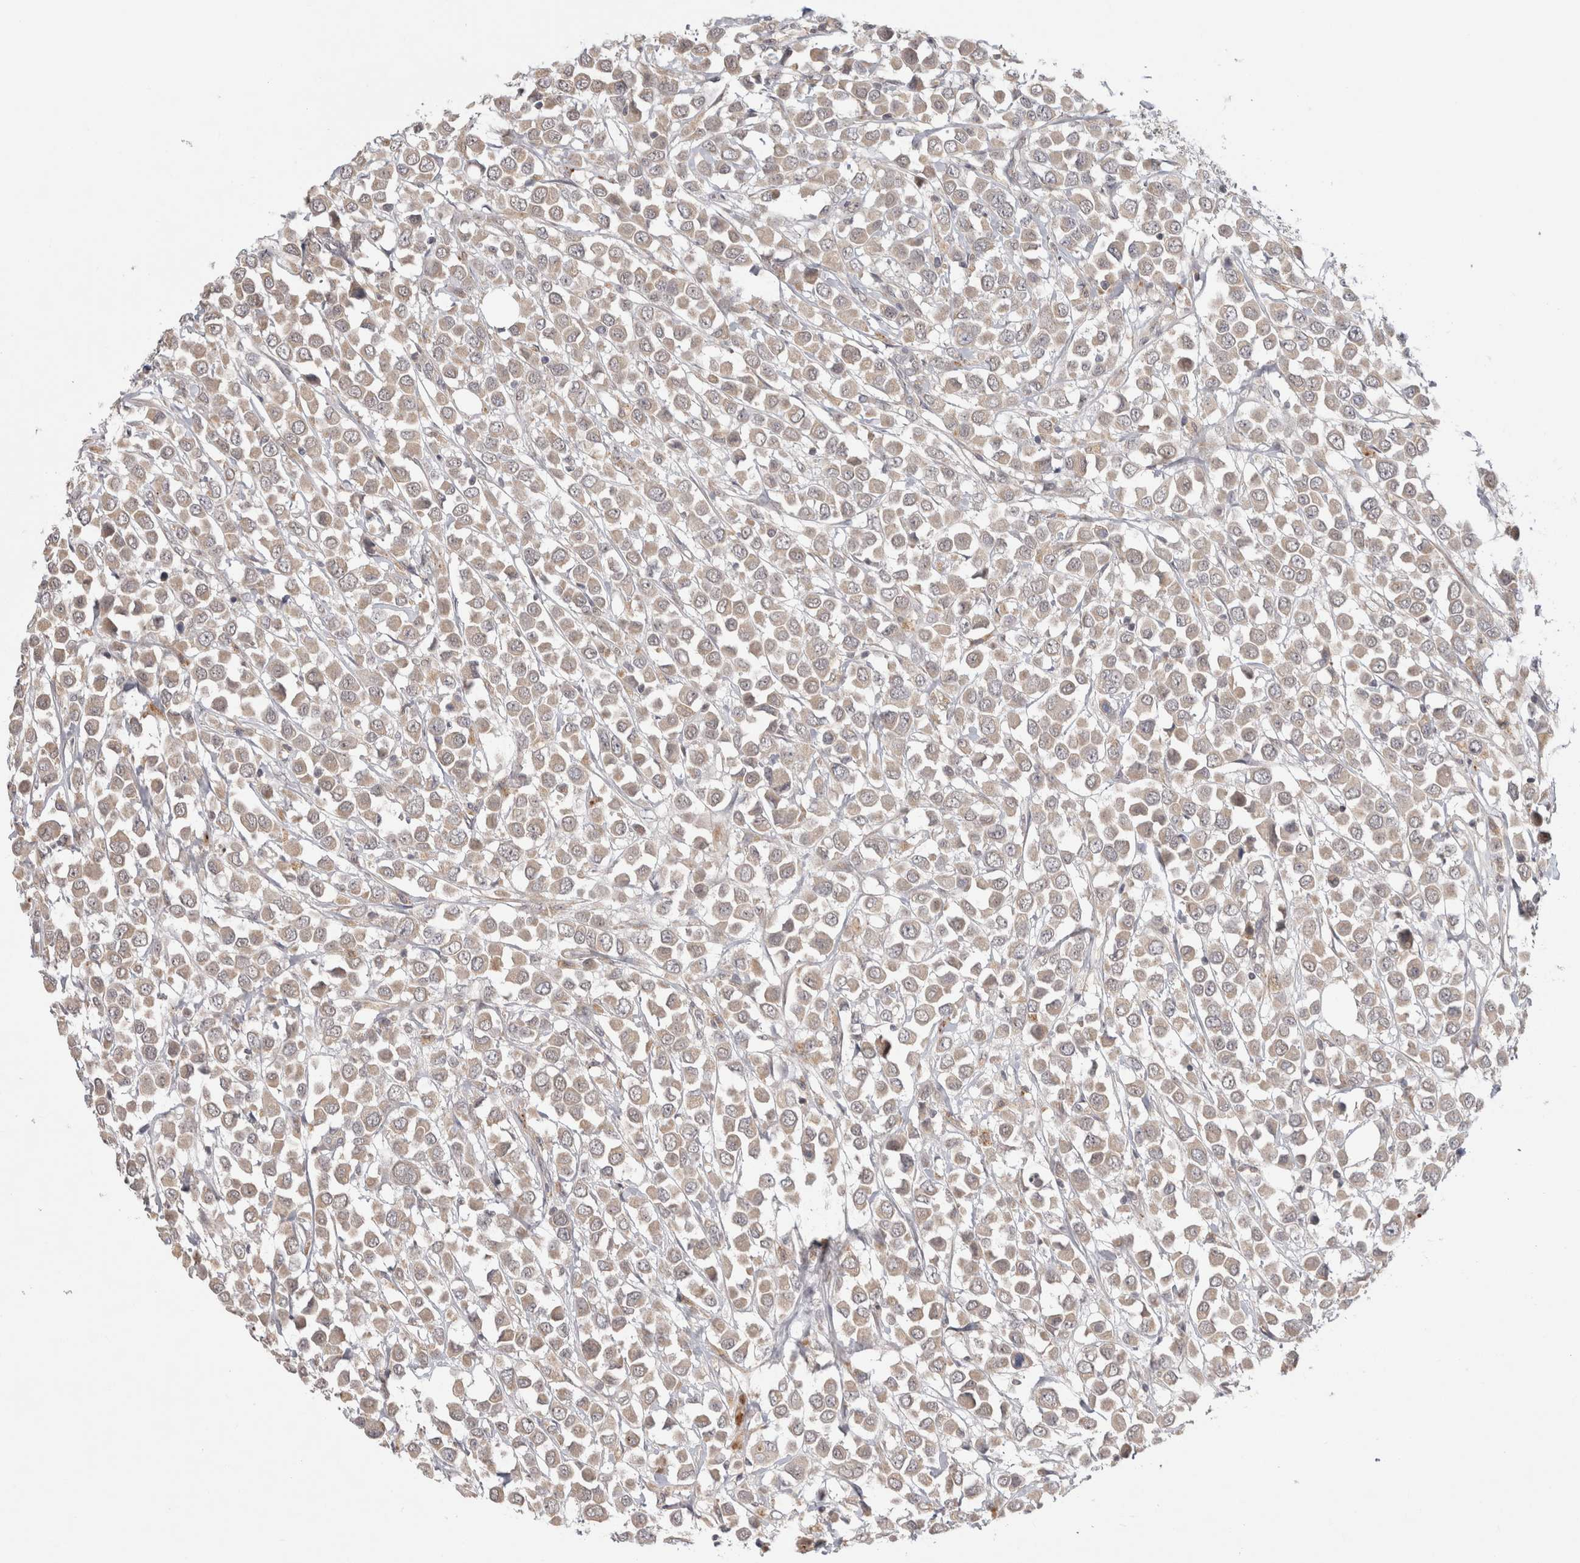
{"staining": {"intensity": "weak", "quantity": ">75%", "location": "cytoplasmic/membranous"}, "tissue": "breast cancer", "cell_type": "Tumor cells", "image_type": "cancer", "snomed": [{"axis": "morphology", "description": "Duct carcinoma"}, {"axis": "topography", "description": "Breast"}], "caption": "Breast cancer (intraductal carcinoma) stained with DAB immunohistochemistry demonstrates low levels of weak cytoplasmic/membranous staining in about >75% of tumor cells. (IHC, brightfield microscopy, high magnification).", "gene": "ZNF318", "patient": {"sex": "female", "age": 61}}